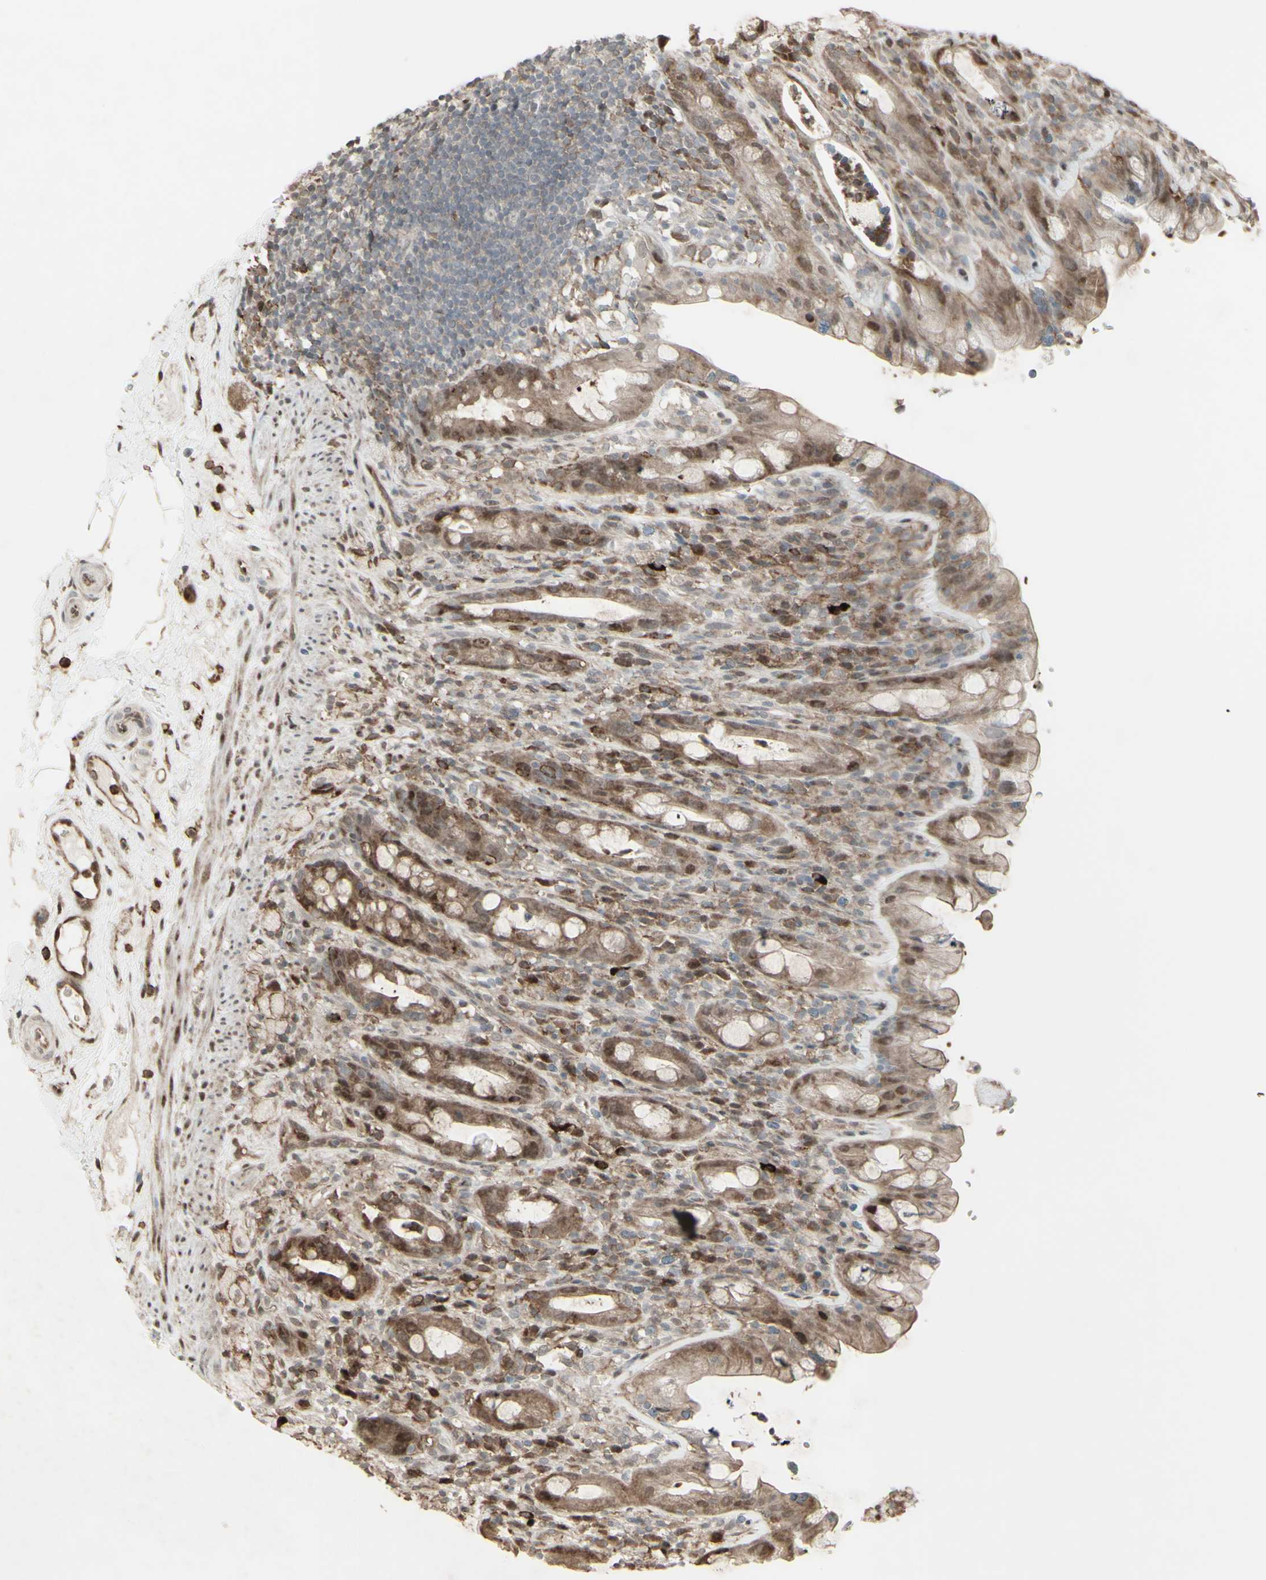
{"staining": {"intensity": "moderate", "quantity": ">75%", "location": "cytoplasmic/membranous,nuclear"}, "tissue": "rectum", "cell_type": "Glandular cells", "image_type": "normal", "snomed": [{"axis": "morphology", "description": "Normal tissue, NOS"}, {"axis": "topography", "description": "Rectum"}], "caption": "The immunohistochemical stain highlights moderate cytoplasmic/membranous,nuclear staining in glandular cells of normal rectum. The staining was performed using DAB to visualize the protein expression in brown, while the nuclei were stained in blue with hematoxylin (Magnification: 20x).", "gene": "CD33", "patient": {"sex": "male", "age": 44}}